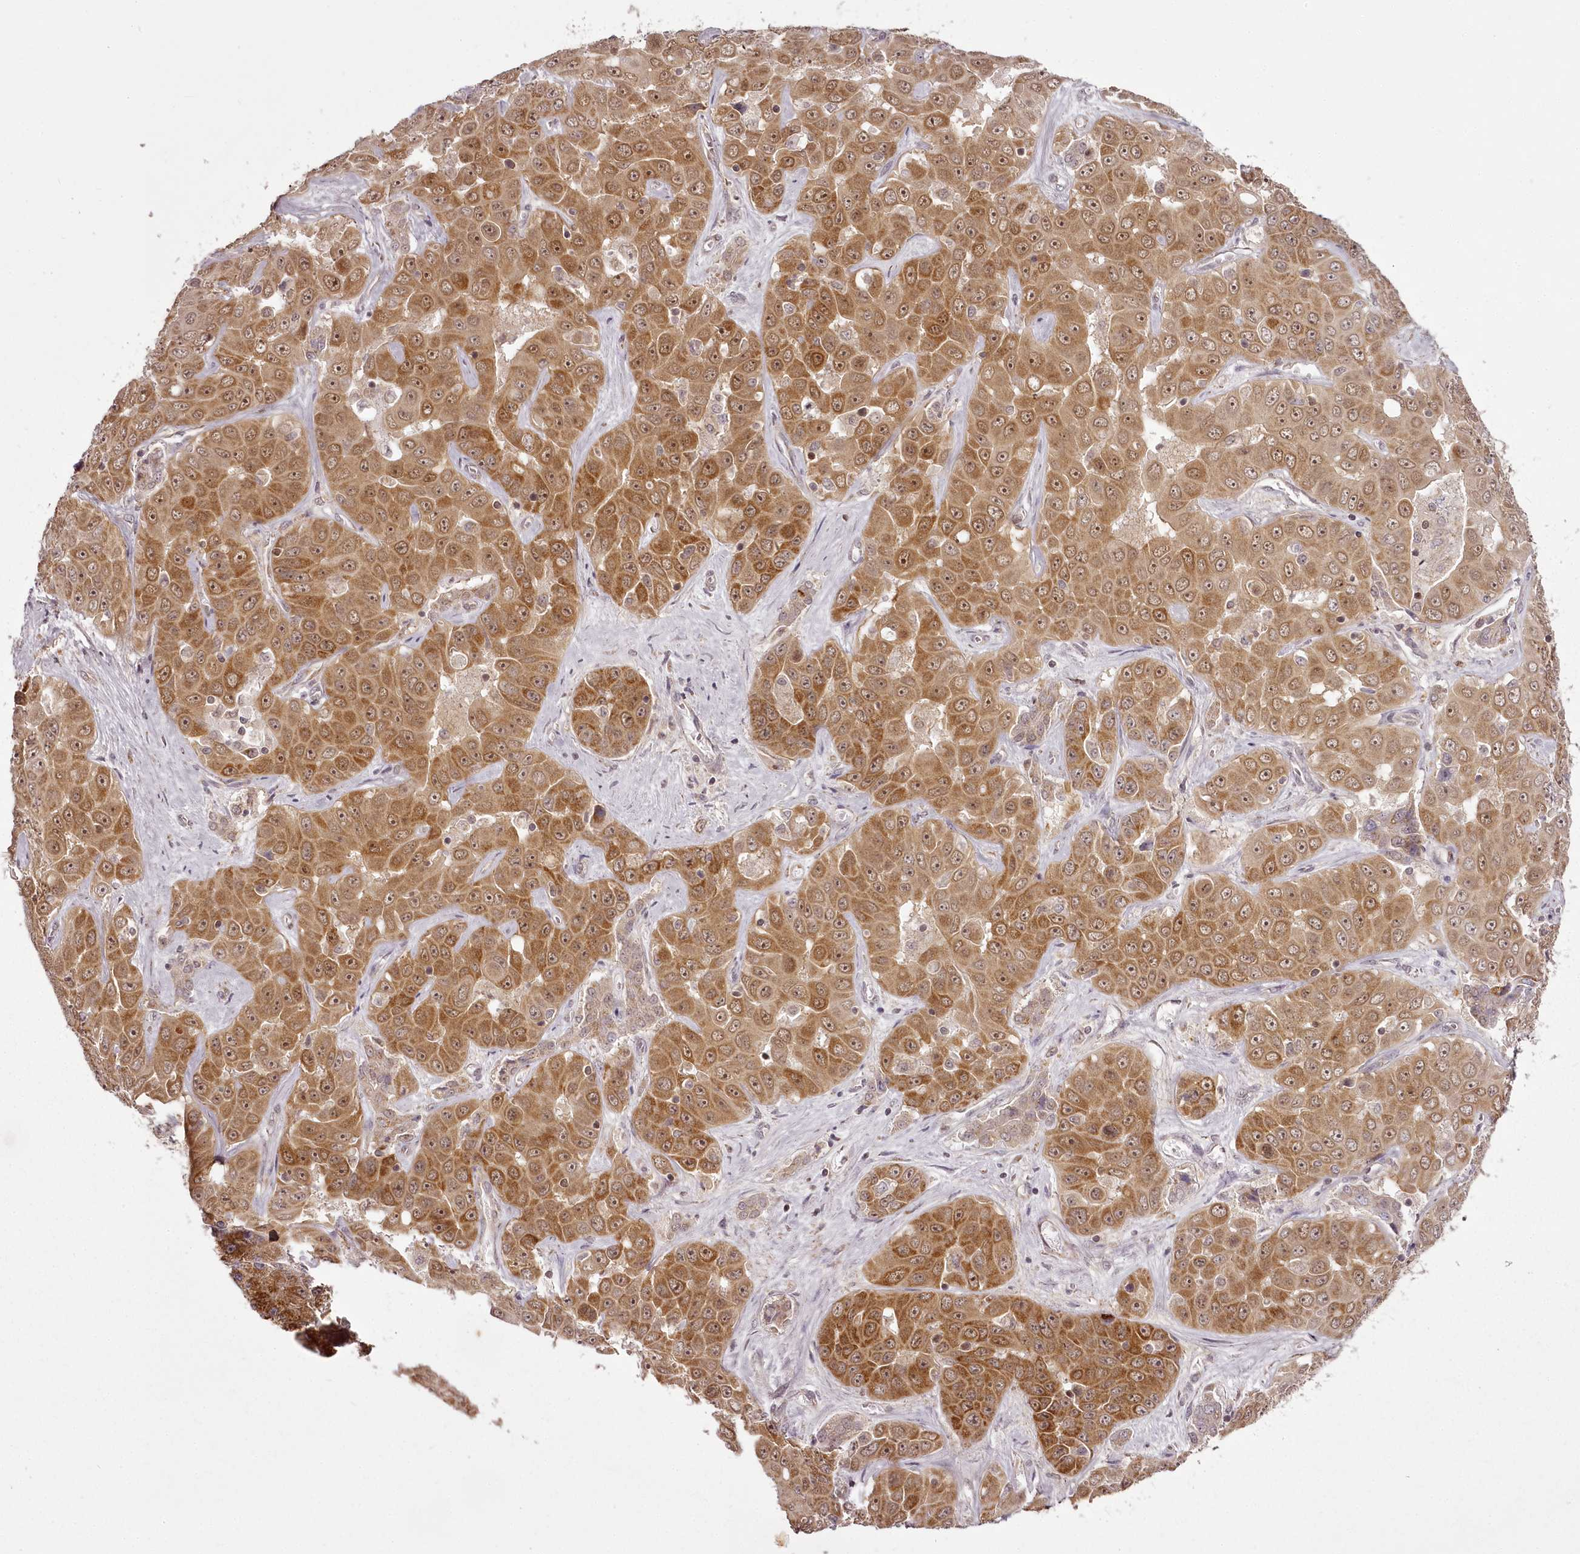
{"staining": {"intensity": "moderate", "quantity": ">75%", "location": "cytoplasmic/membranous,nuclear"}, "tissue": "liver cancer", "cell_type": "Tumor cells", "image_type": "cancer", "snomed": [{"axis": "morphology", "description": "Cholangiocarcinoma"}, {"axis": "topography", "description": "Liver"}], "caption": "A brown stain labels moderate cytoplasmic/membranous and nuclear staining of a protein in cholangiocarcinoma (liver) tumor cells. (Stains: DAB (3,3'-diaminobenzidine) in brown, nuclei in blue, Microscopy: brightfield microscopy at high magnification).", "gene": "CHCHD2", "patient": {"sex": "female", "age": 52}}